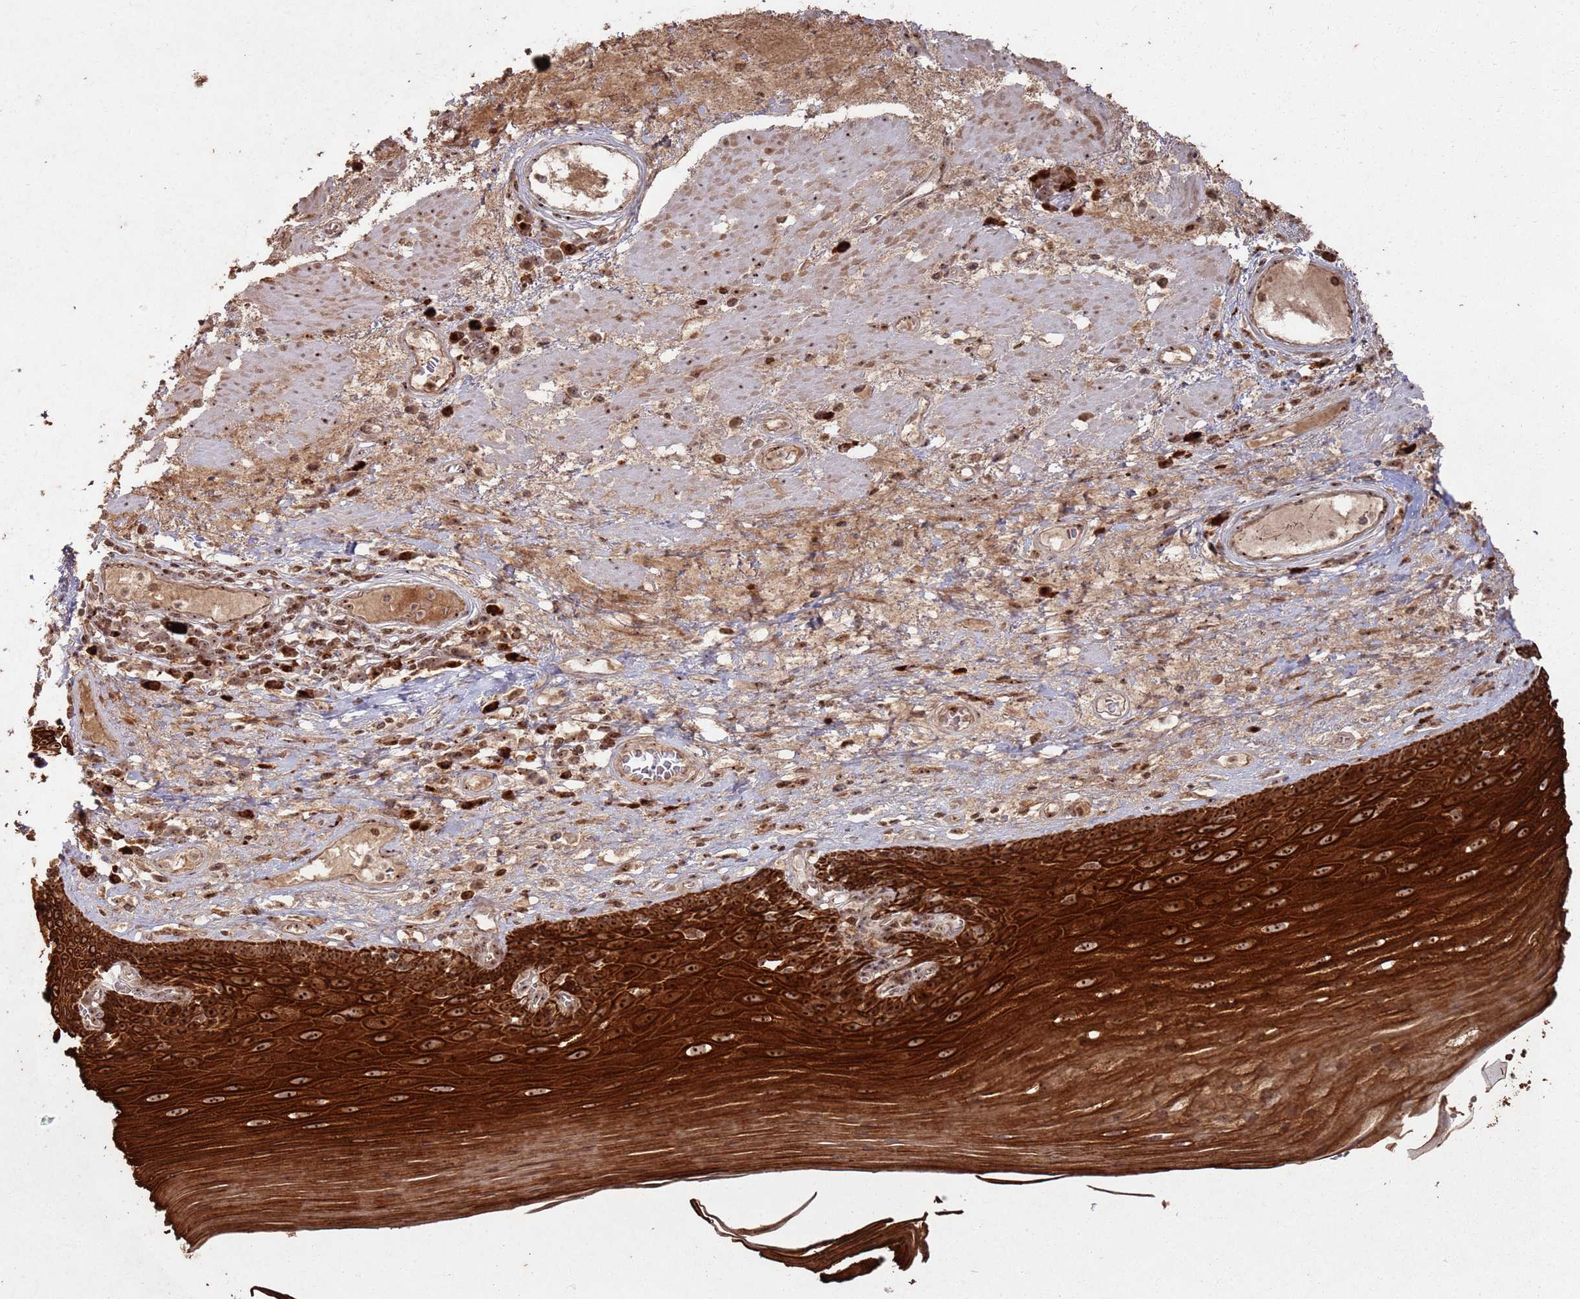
{"staining": {"intensity": "strong", "quantity": ">75%", "location": "cytoplasmic/membranous,nuclear"}, "tissue": "esophagus", "cell_type": "Squamous epithelial cells", "image_type": "normal", "snomed": [{"axis": "morphology", "description": "Normal tissue, NOS"}, {"axis": "topography", "description": "Esophagus"}], "caption": "Immunohistochemistry image of unremarkable human esophagus stained for a protein (brown), which reveals high levels of strong cytoplasmic/membranous,nuclear expression in about >75% of squamous epithelial cells.", "gene": "UTP11", "patient": {"sex": "male", "age": 62}}